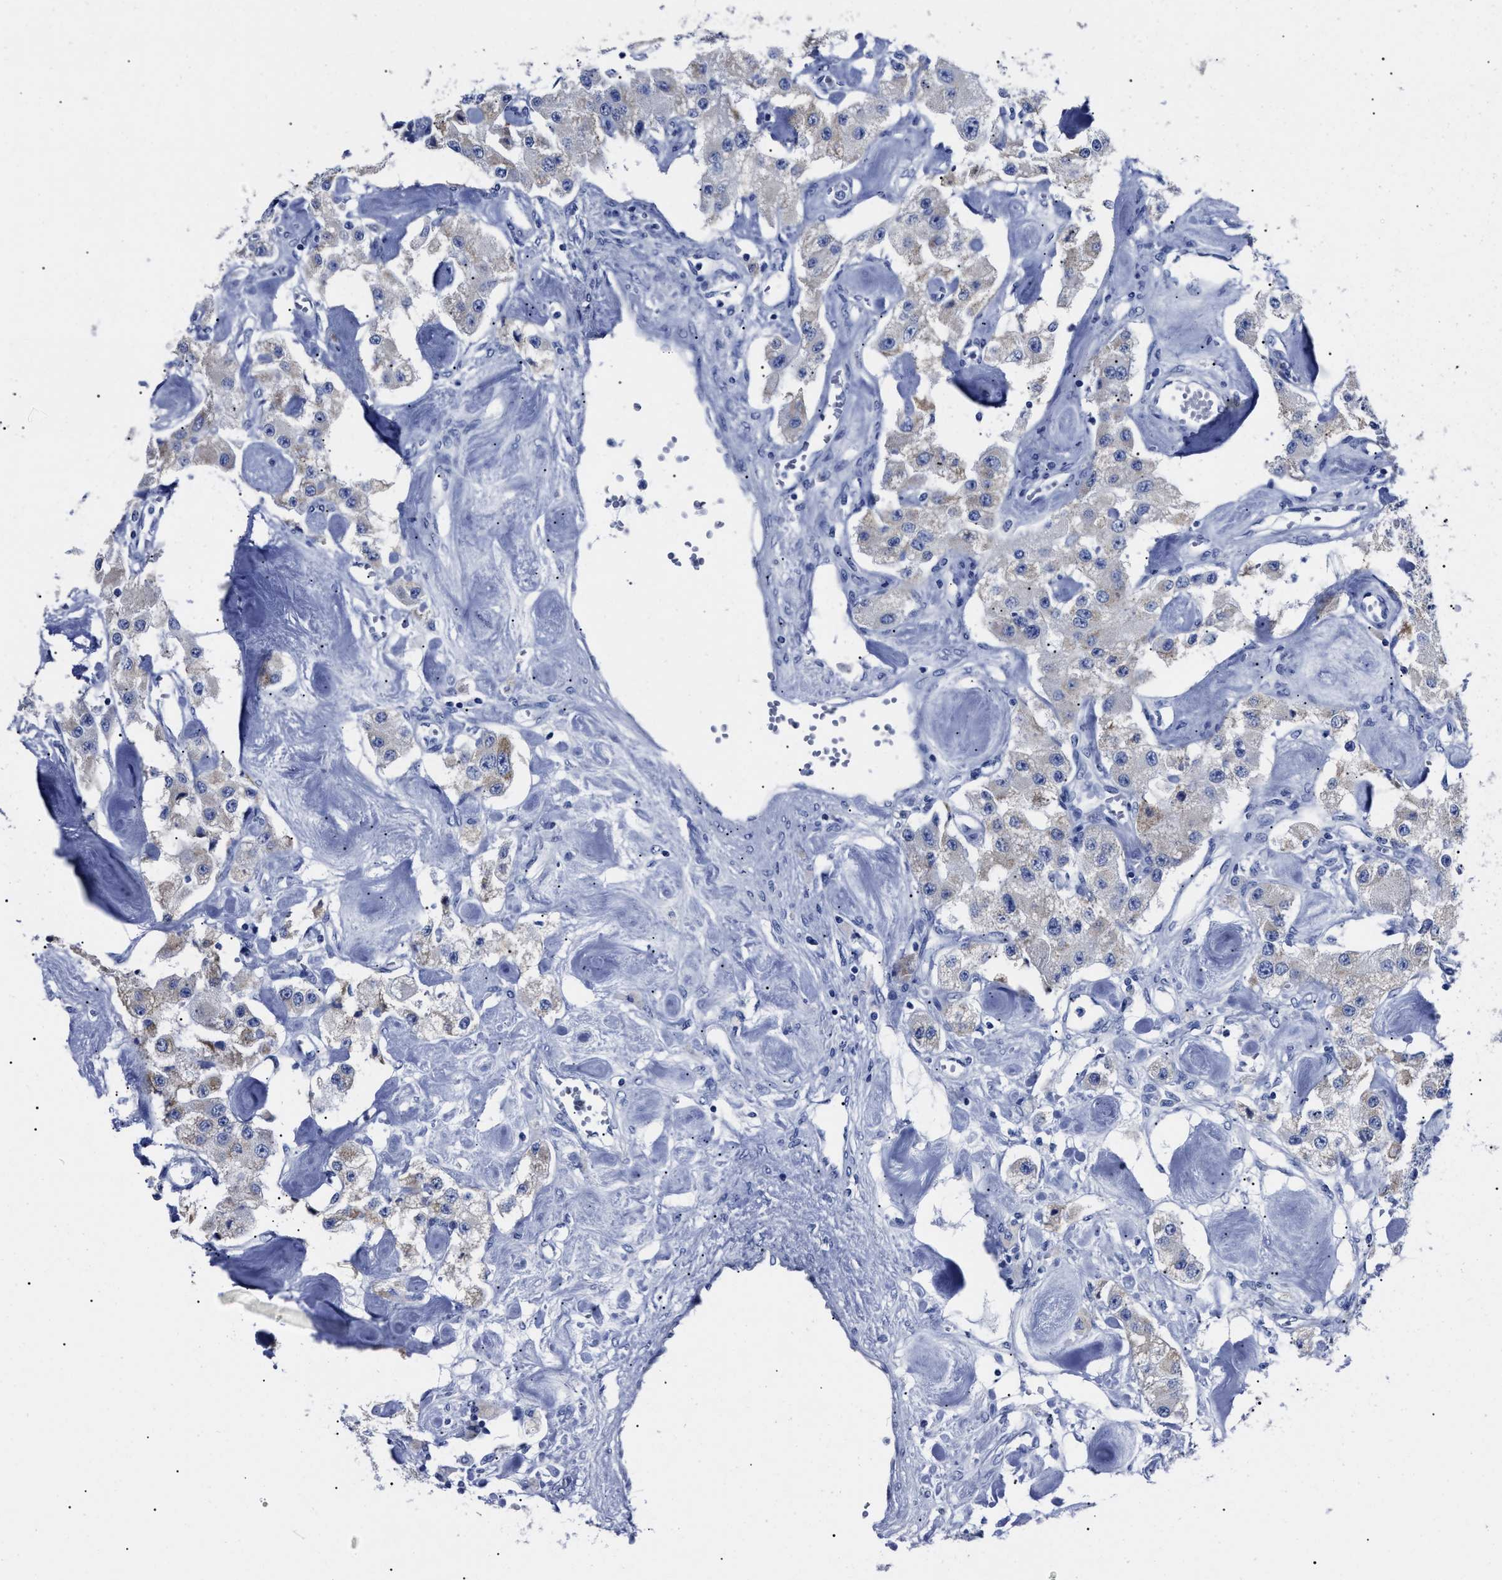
{"staining": {"intensity": "negative", "quantity": "none", "location": "none"}, "tissue": "carcinoid", "cell_type": "Tumor cells", "image_type": "cancer", "snomed": [{"axis": "morphology", "description": "Carcinoid, malignant, NOS"}, {"axis": "topography", "description": "Pancreas"}], "caption": "Immunohistochemistry (IHC) histopathology image of malignant carcinoid stained for a protein (brown), which demonstrates no positivity in tumor cells.", "gene": "ALPG", "patient": {"sex": "male", "age": 41}}